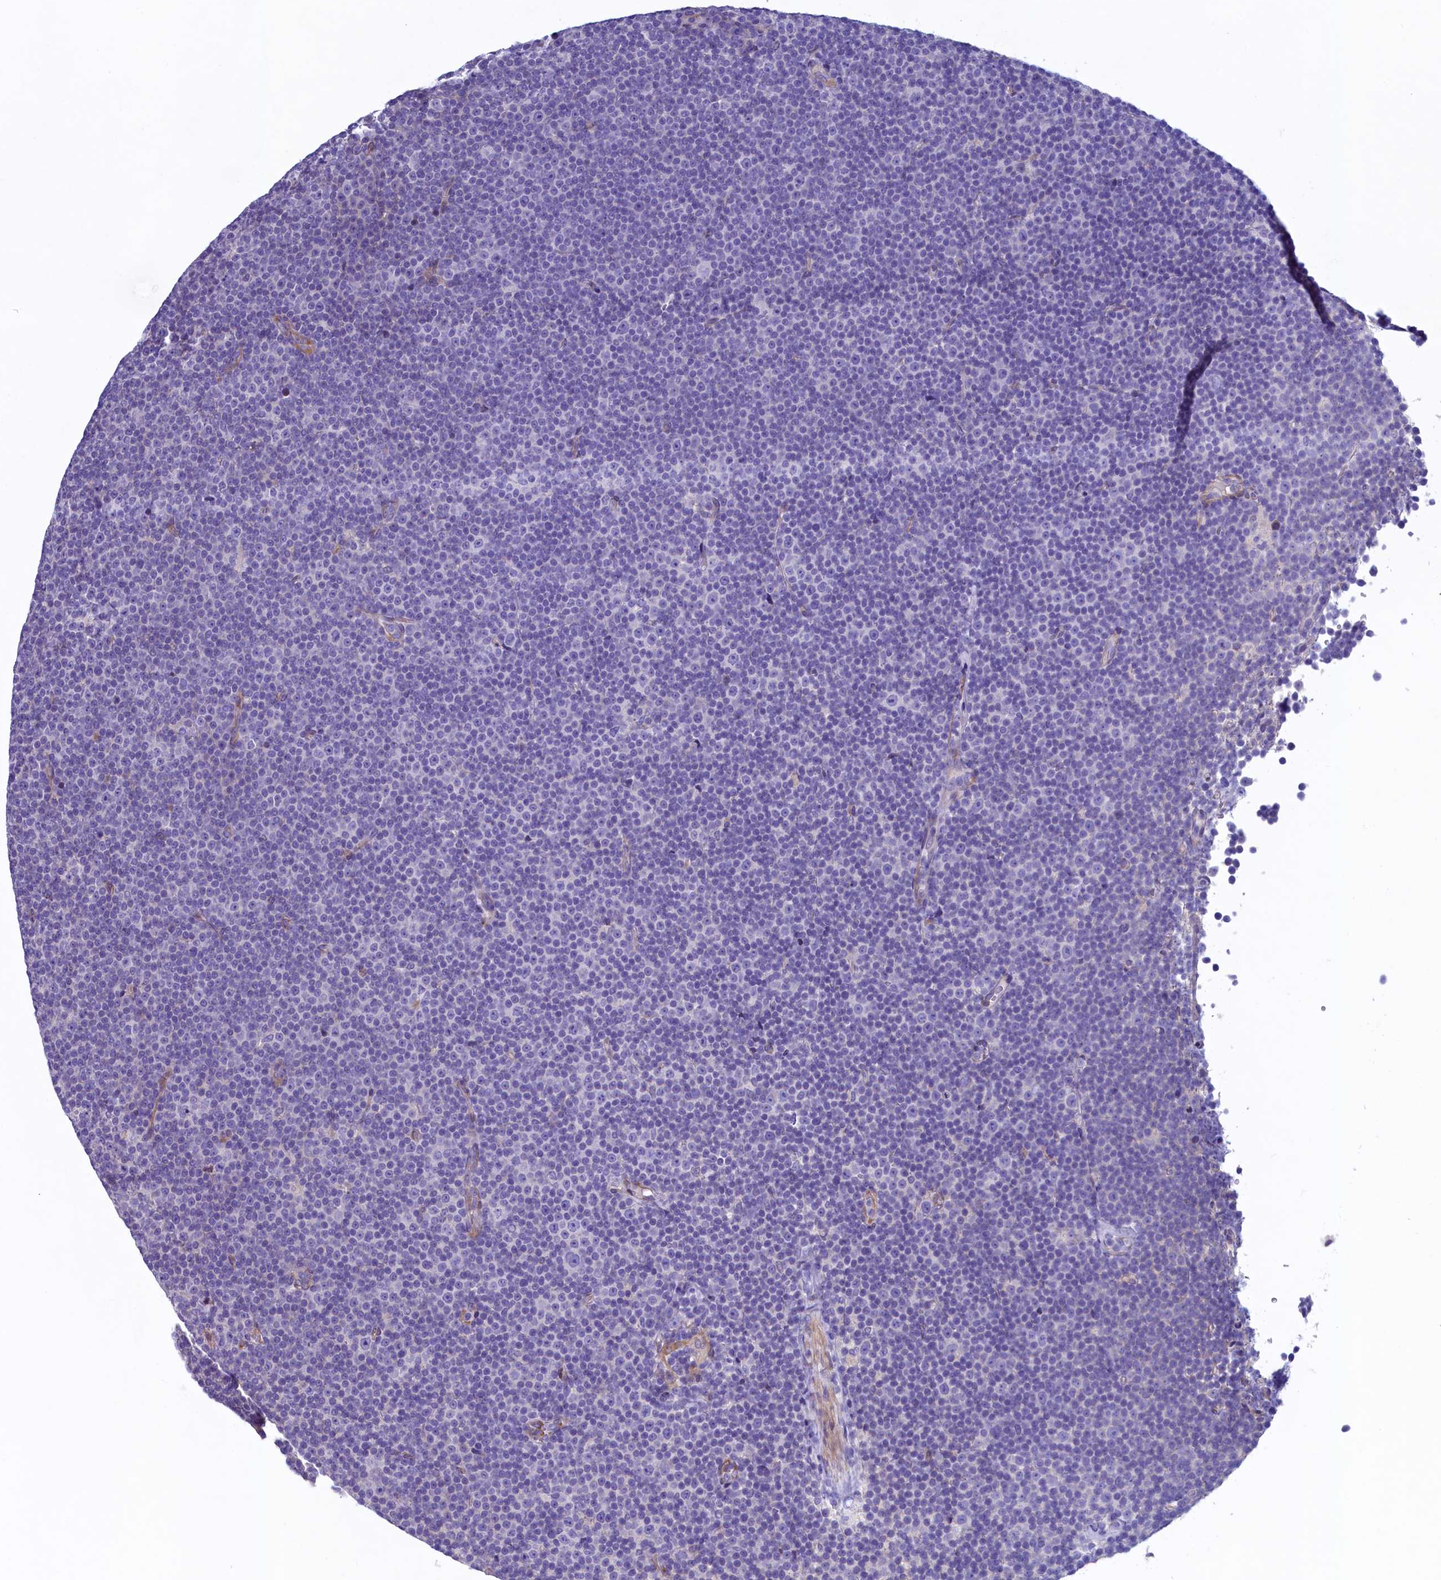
{"staining": {"intensity": "negative", "quantity": "none", "location": "none"}, "tissue": "lymphoma", "cell_type": "Tumor cells", "image_type": "cancer", "snomed": [{"axis": "morphology", "description": "Malignant lymphoma, non-Hodgkin's type, Low grade"}, {"axis": "topography", "description": "Lymph node"}], "caption": "Immunohistochemical staining of malignant lymphoma, non-Hodgkin's type (low-grade) reveals no significant positivity in tumor cells.", "gene": "KRBOX5", "patient": {"sex": "female", "age": 67}}